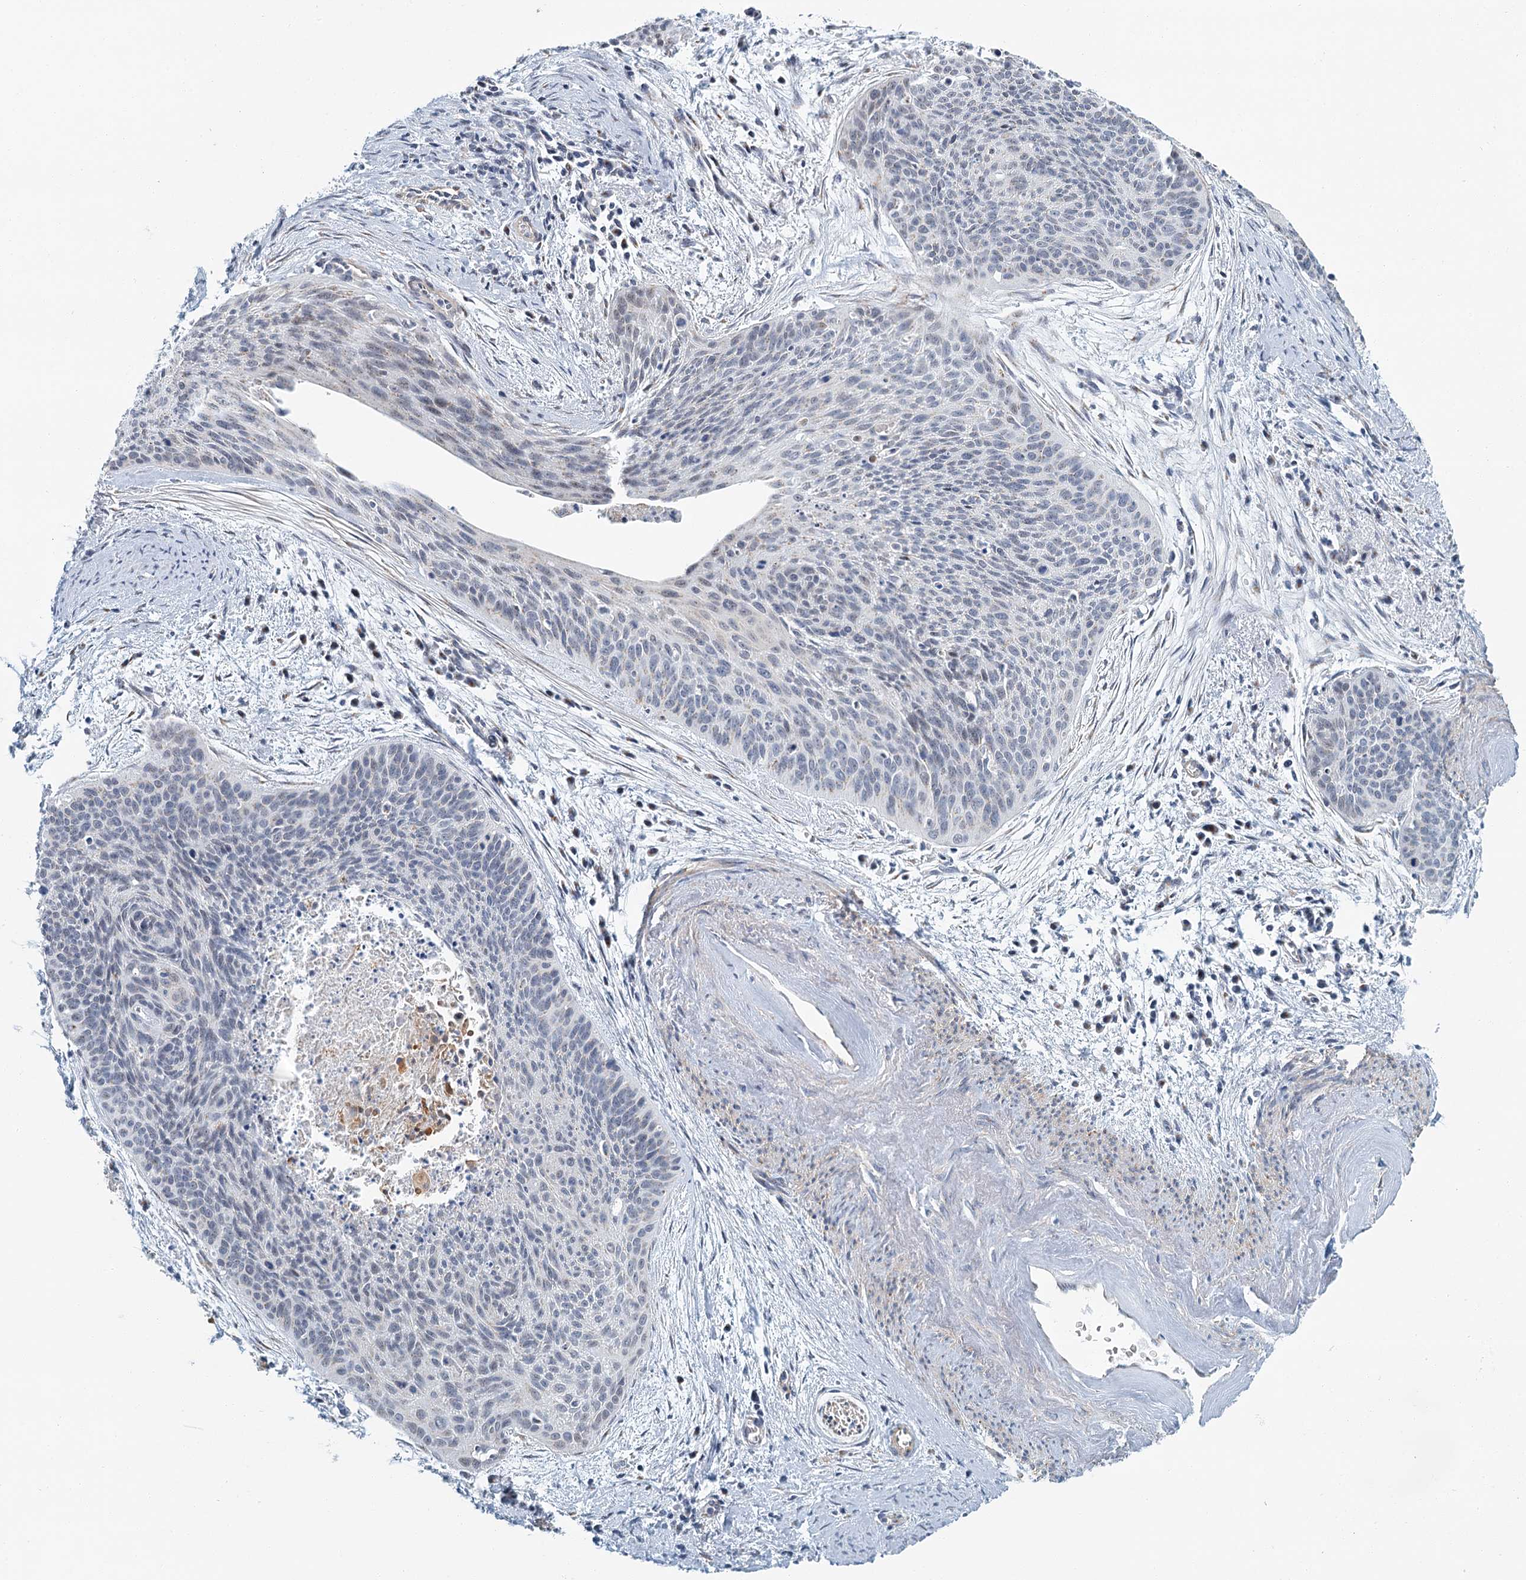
{"staining": {"intensity": "negative", "quantity": "none", "location": "none"}, "tissue": "cervical cancer", "cell_type": "Tumor cells", "image_type": "cancer", "snomed": [{"axis": "morphology", "description": "Squamous cell carcinoma, NOS"}, {"axis": "topography", "description": "Cervix"}], "caption": "Tumor cells are negative for protein expression in human squamous cell carcinoma (cervical). The staining was performed using DAB (3,3'-diaminobenzidine) to visualize the protein expression in brown, while the nuclei were stained in blue with hematoxylin (Magnification: 20x).", "gene": "ZNF527", "patient": {"sex": "female", "age": 55}}